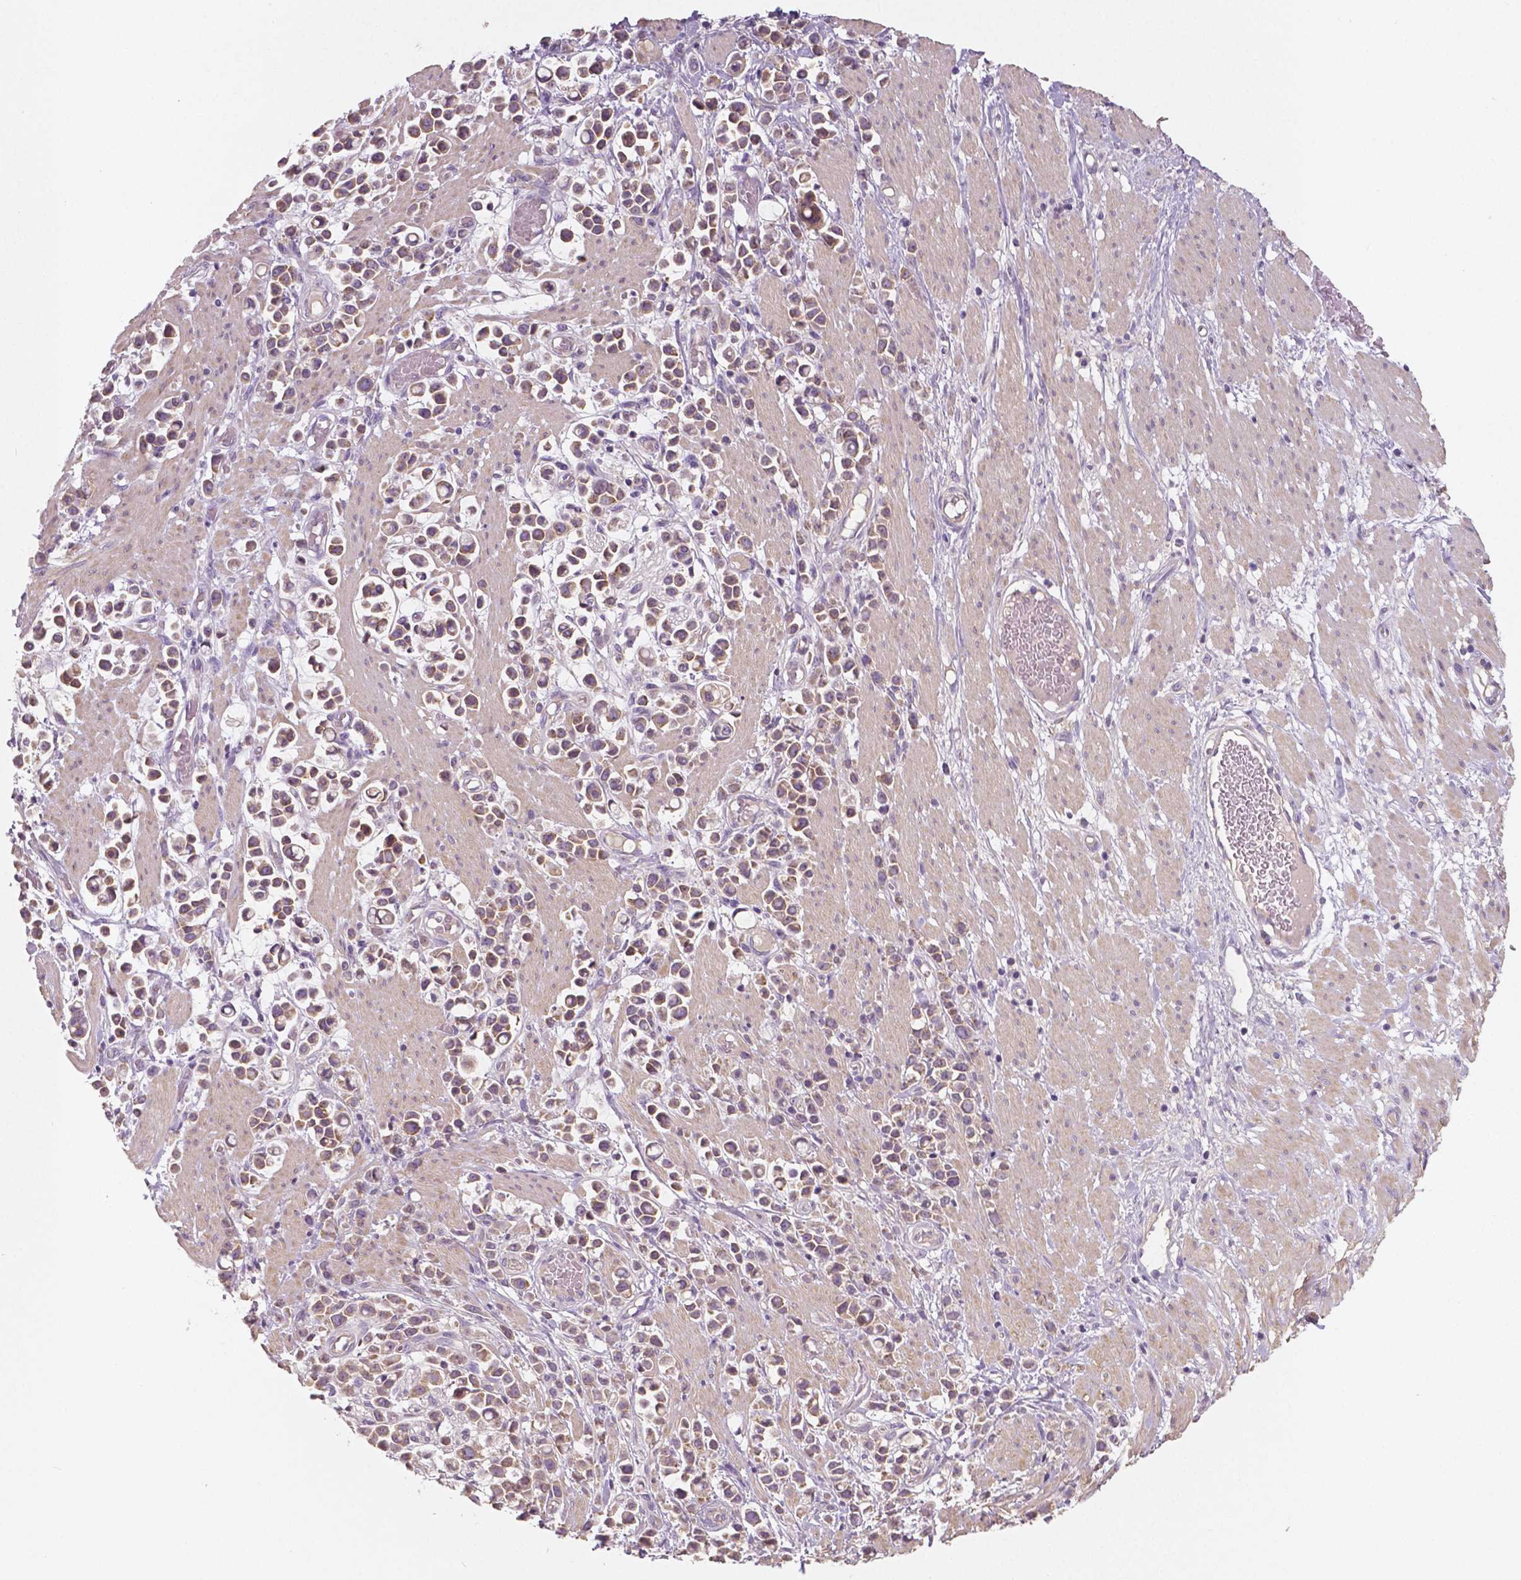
{"staining": {"intensity": "weak", "quantity": ">75%", "location": "cytoplasmic/membranous"}, "tissue": "stomach cancer", "cell_type": "Tumor cells", "image_type": "cancer", "snomed": [{"axis": "morphology", "description": "Adenocarcinoma, NOS"}, {"axis": "topography", "description": "Stomach"}], "caption": "Stomach adenocarcinoma stained with a protein marker displays weak staining in tumor cells.", "gene": "LSM14B", "patient": {"sex": "male", "age": 82}}